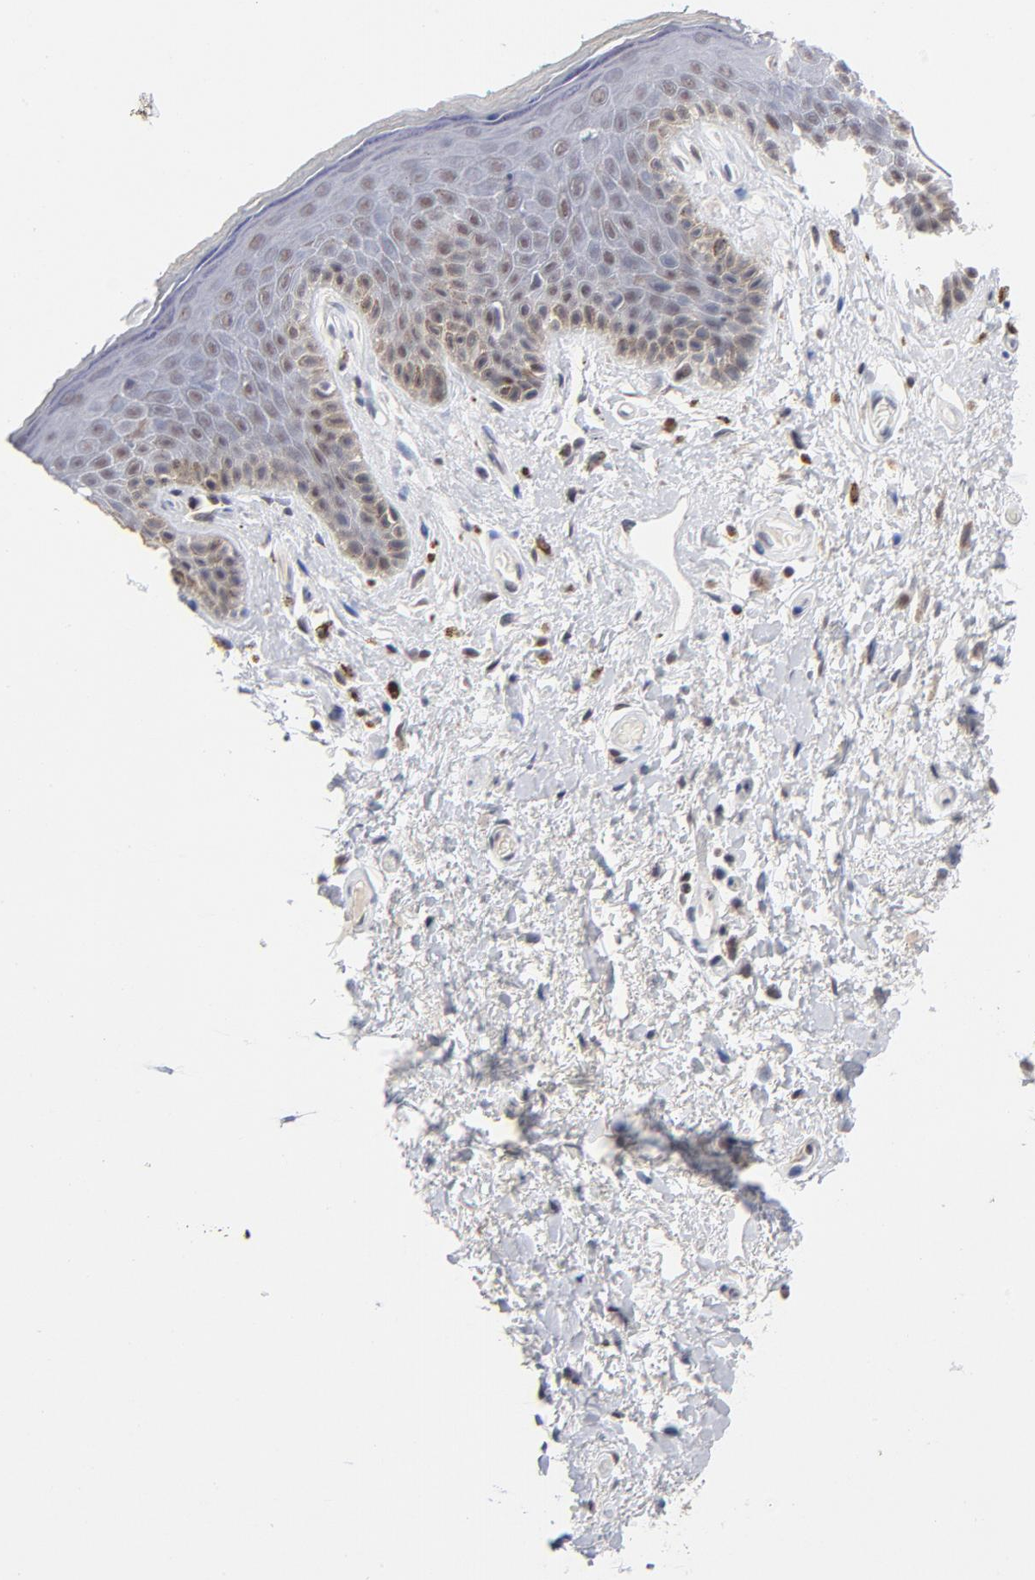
{"staining": {"intensity": "weak", "quantity": "25%-75%", "location": "nuclear"}, "tissue": "skin", "cell_type": "Epidermal cells", "image_type": "normal", "snomed": [{"axis": "morphology", "description": "Normal tissue, NOS"}, {"axis": "topography", "description": "Anal"}], "caption": "Epidermal cells exhibit low levels of weak nuclear staining in approximately 25%-75% of cells in normal skin.", "gene": "MAX", "patient": {"sex": "male", "age": 74}}